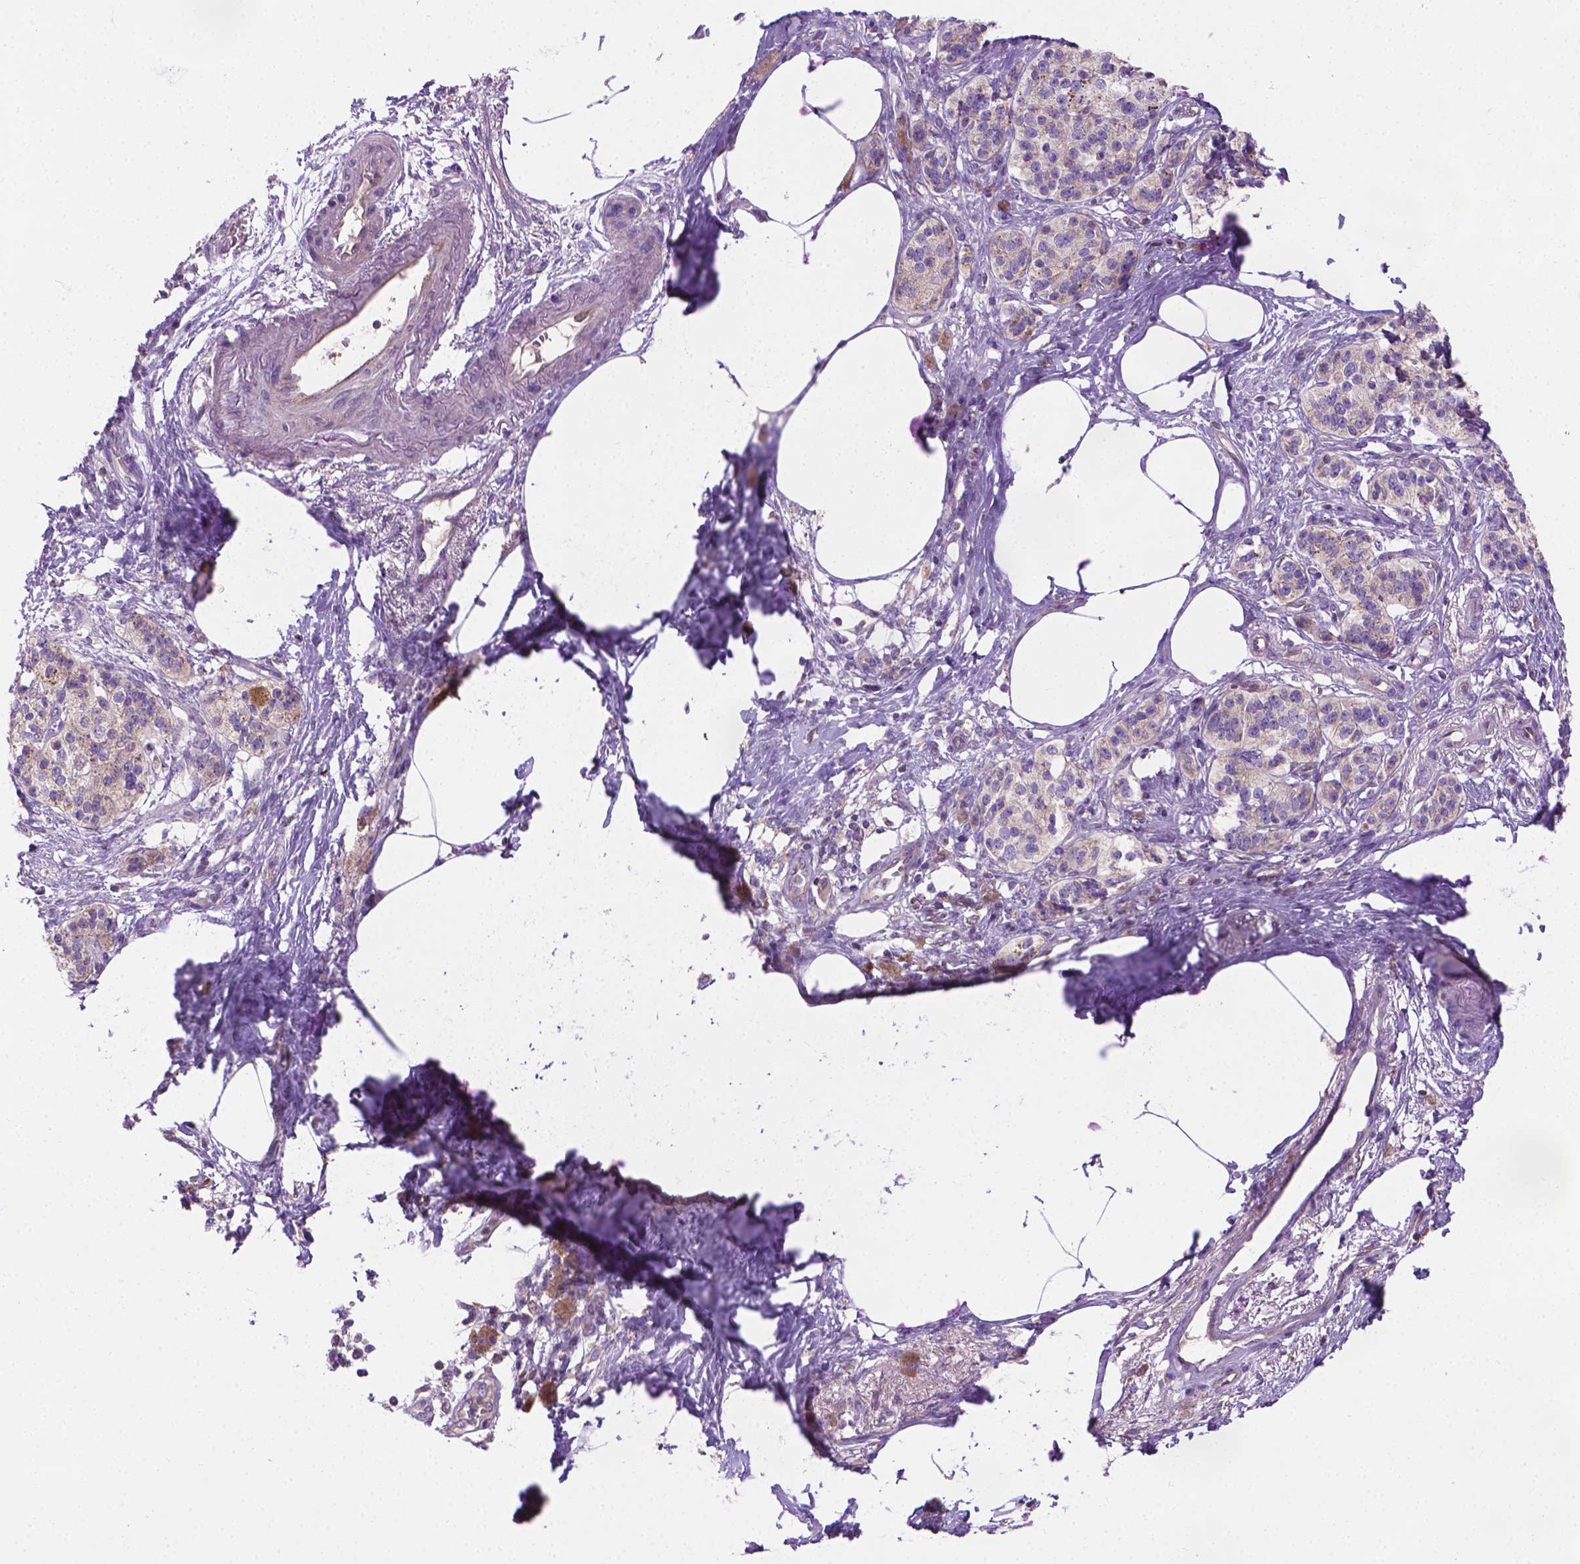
{"staining": {"intensity": "negative", "quantity": "none", "location": "none"}, "tissue": "pancreatic cancer", "cell_type": "Tumor cells", "image_type": "cancer", "snomed": [{"axis": "morphology", "description": "Adenocarcinoma, NOS"}, {"axis": "topography", "description": "Pancreas"}], "caption": "High magnification brightfield microscopy of pancreatic cancer (adenocarcinoma) stained with DAB (brown) and counterstained with hematoxylin (blue): tumor cells show no significant expression. (DAB IHC, high magnification).", "gene": "SLC51B", "patient": {"sex": "female", "age": 72}}